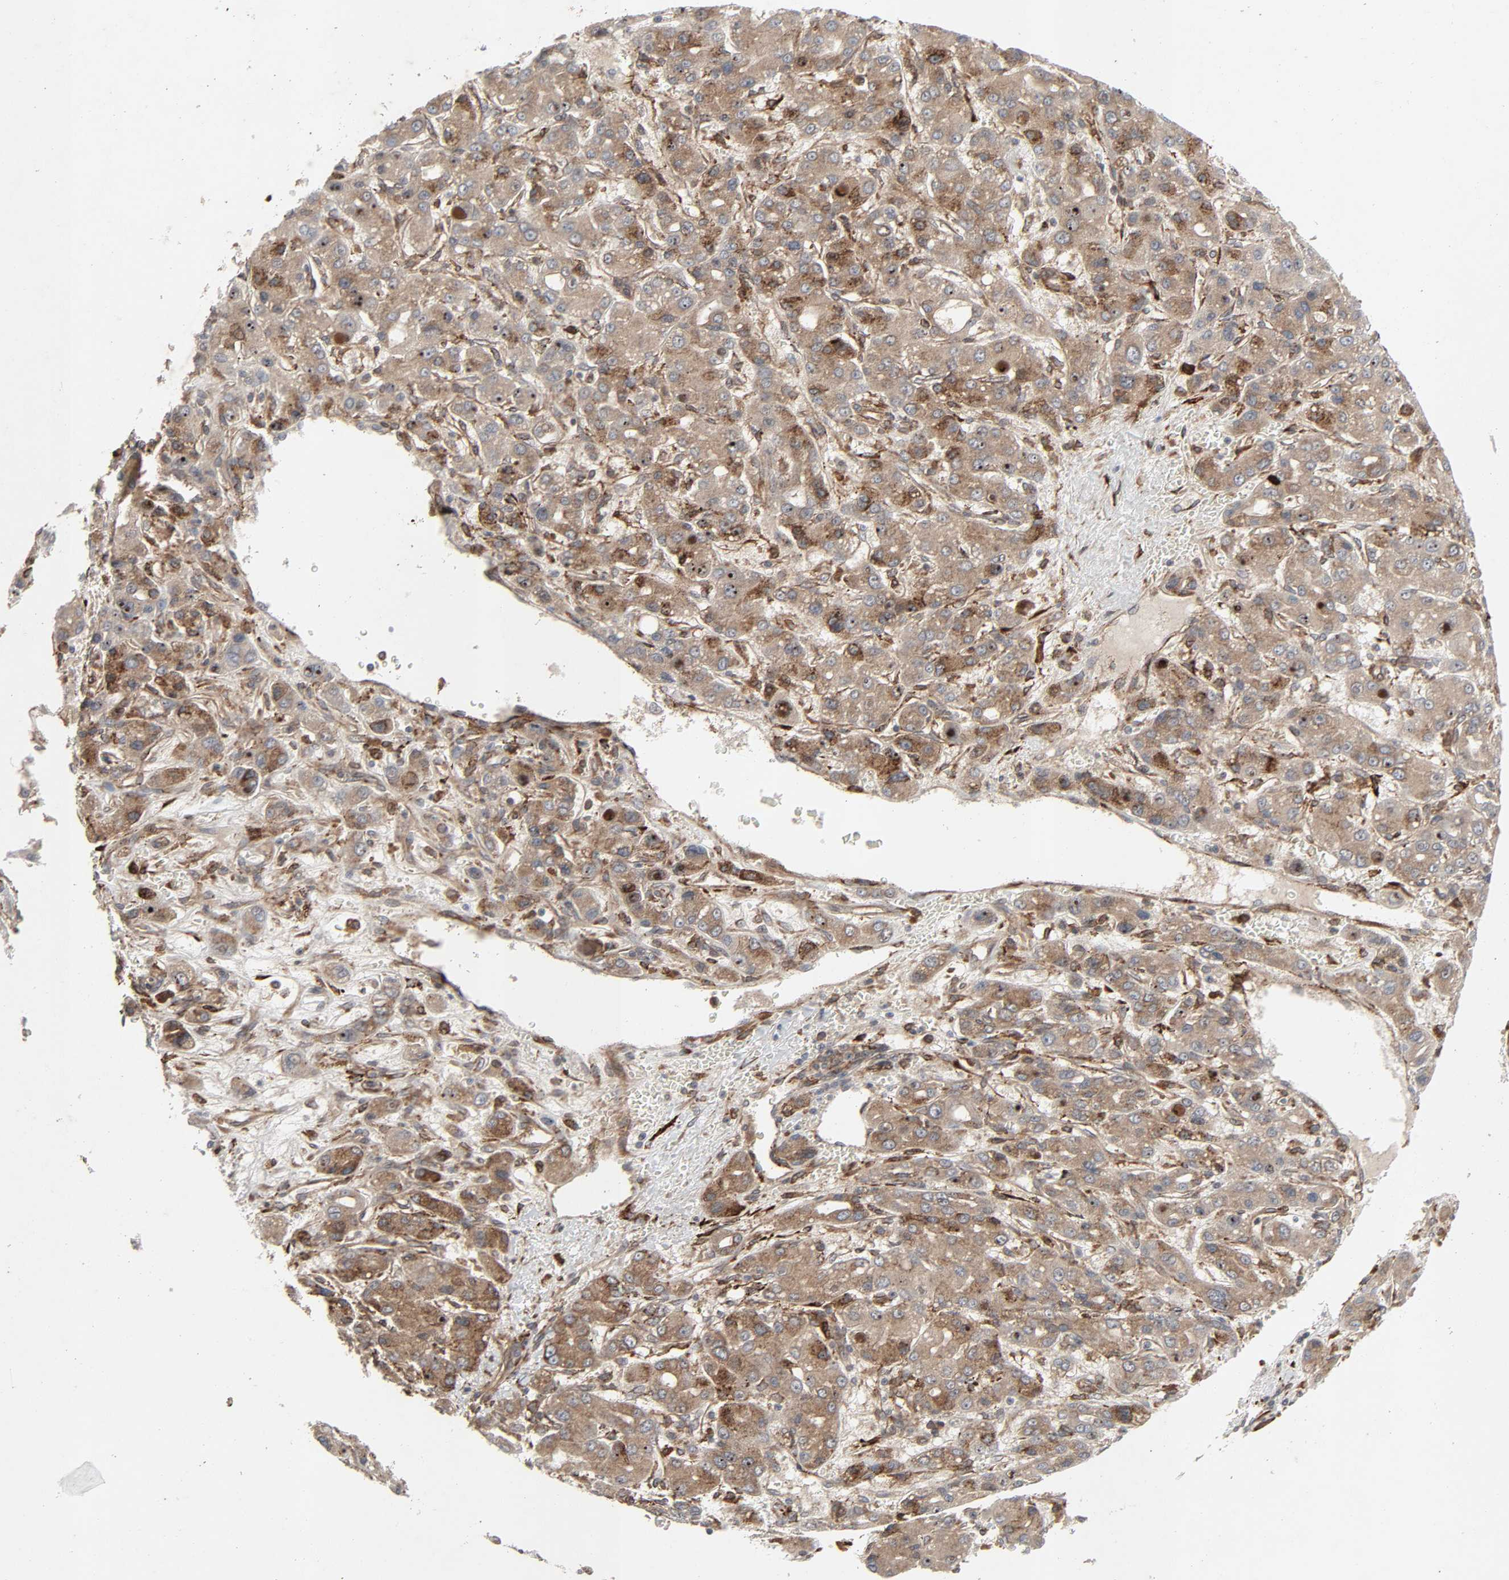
{"staining": {"intensity": "moderate", "quantity": ">75%", "location": "cytoplasmic/membranous"}, "tissue": "liver cancer", "cell_type": "Tumor cells", "image_type": "cancer", "snomed": [{"axis": "morphology", "description": "Carcinoma, Hepatocellular, NOS"}, {"axis": "topography", "description": "Liver"}], "caption": "Brown immunohistochemical staining in human liver cancer exhibits moderate cytoplasmic/membranous expression in approximately >75% of tumor cells.", "gene": "ADCY4", "patient": {"sex": "male", "age": 55}}